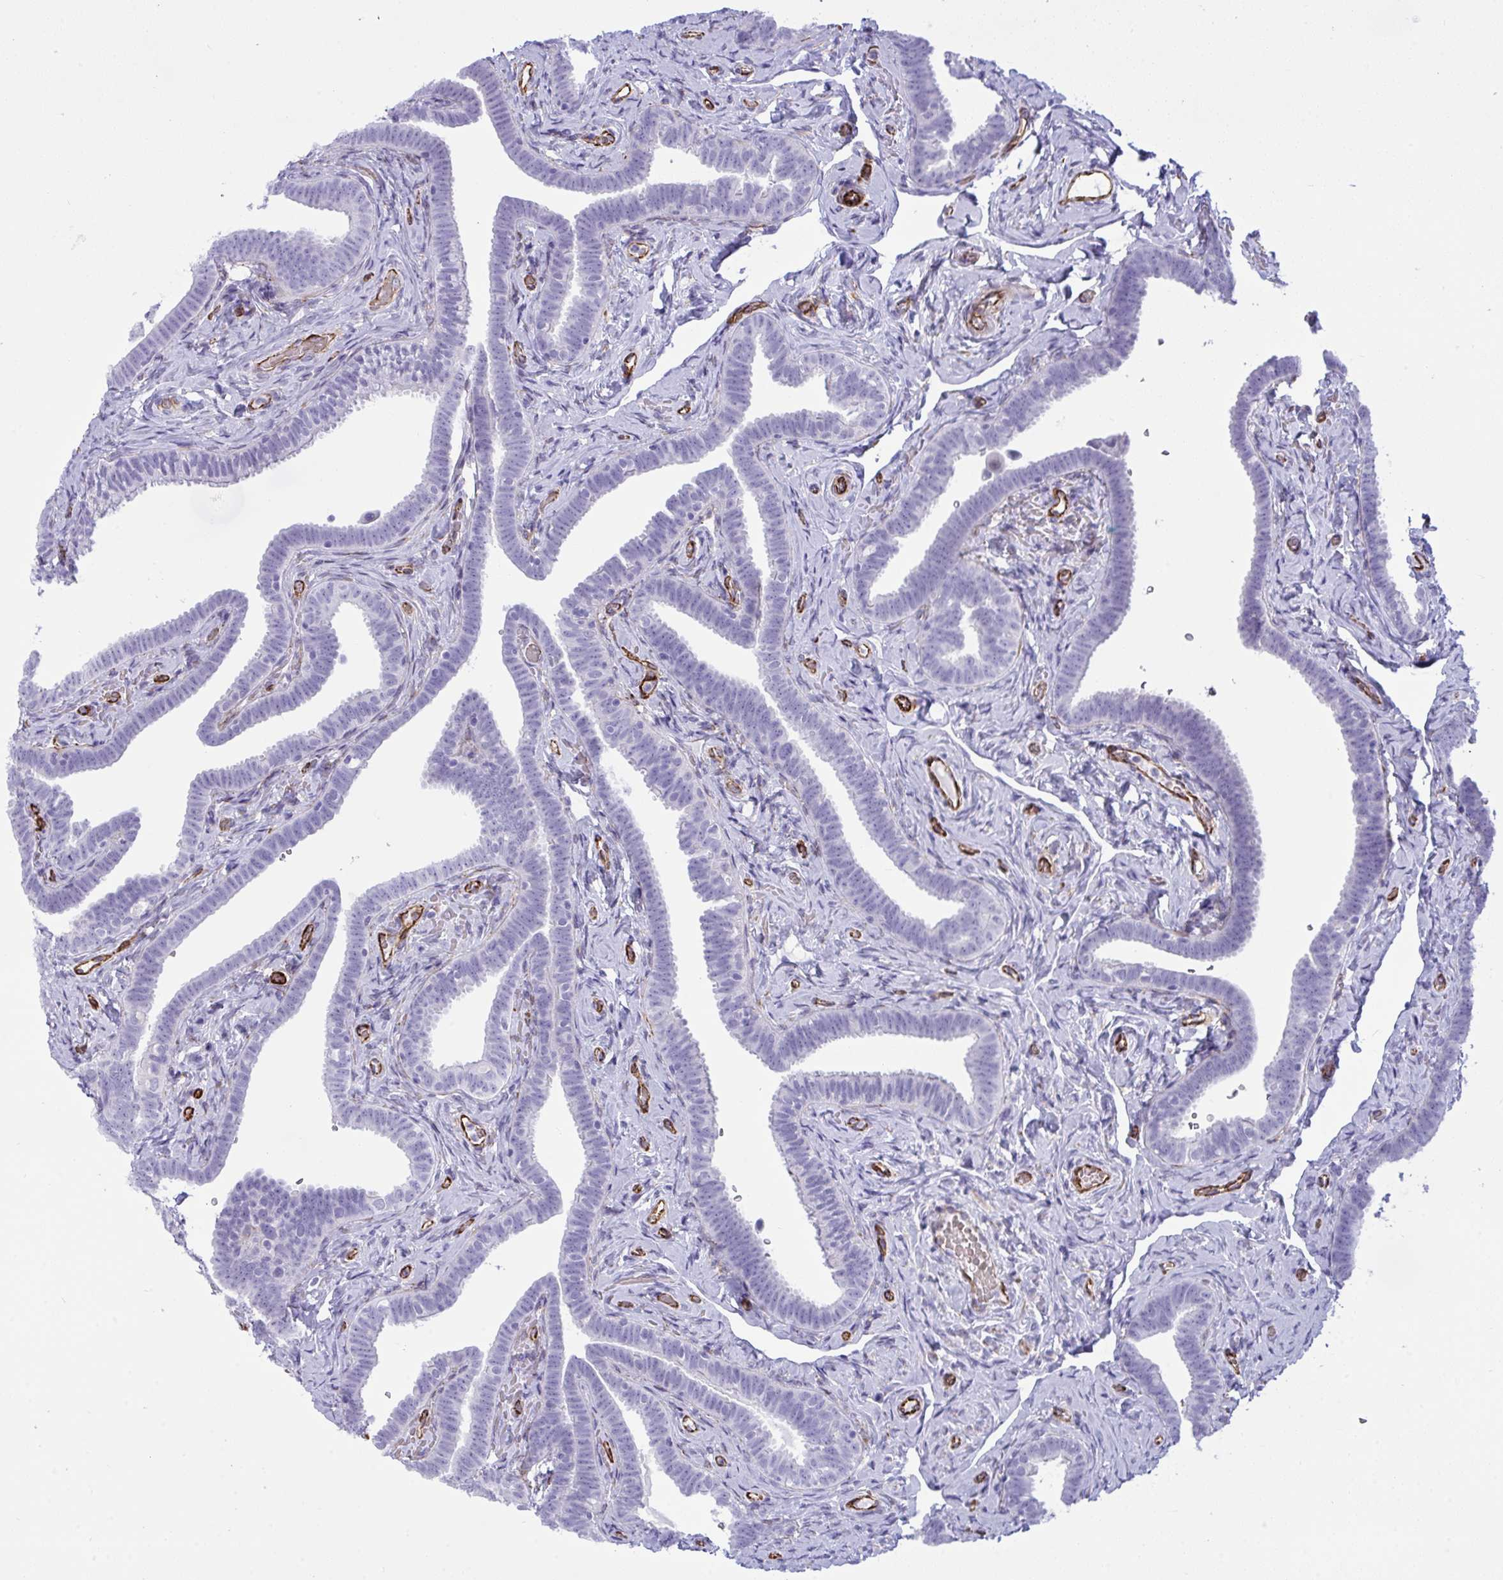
{"staining": {"intensity": "negative", "quantity": "none", "location": "none"}, "tissue": "fallopian tube", "cell_type": "Glandular cells", "image_type": "normal", "snomed": [{"axis": "morphology", "description": "Normal tissue, NOS"}, {"axis": "topography", "description": "Fallopian tube"}], "caption": "DAB immunohistochemical staining of normal human fallopian tube demonstrates no significant expression in glandular cells. The staining was performed using DAB to visualize the protein expression in brown, while the nuclei were stained in blue with hematoxylin (Magnification: 20x).", "gene": "SLC35B1", "patient": {"sex": "female", "age": 69}}